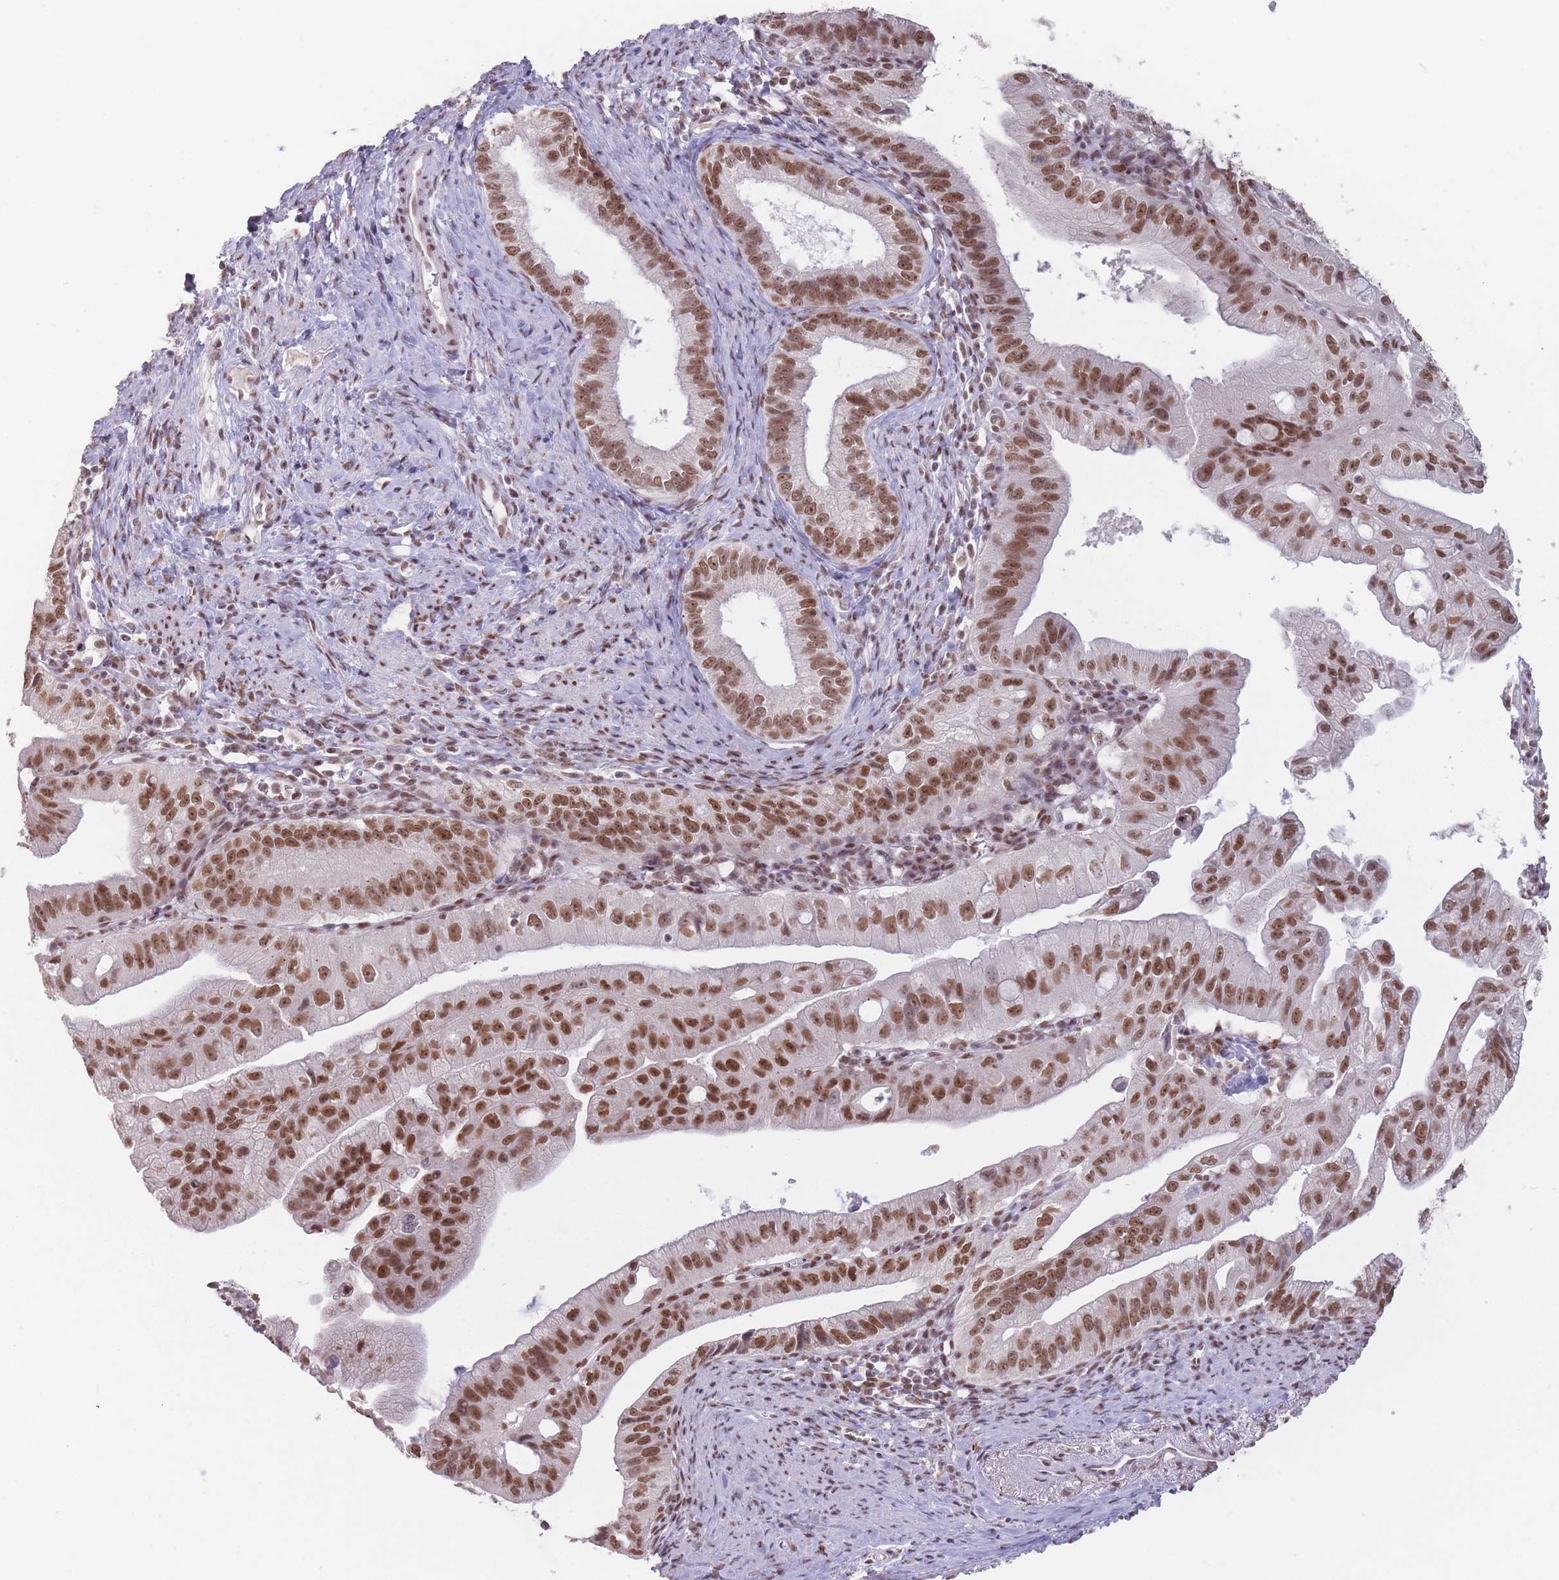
{"staining": {"intensity": "moderate", "quantity": ">75%", "location": "nuclear"}, "tissue": "pancreatic cancer", "cell_type": "Tumor cells", "image_type": "cancer", "snomed": [{"axis": "morphology", "description": "Adenocarcinoma, NOS"}, {"axis": "topography", "description": "Pancreas"}], "caption": "Brown immunohistochemical staining in pancreatic cancer (adenocarcinoma) displays moderate nuclear staining in approximately >75% of tumor cells.", "gene": "HNRNPUL1", "patient": {"sex": "male", "age": 70}}